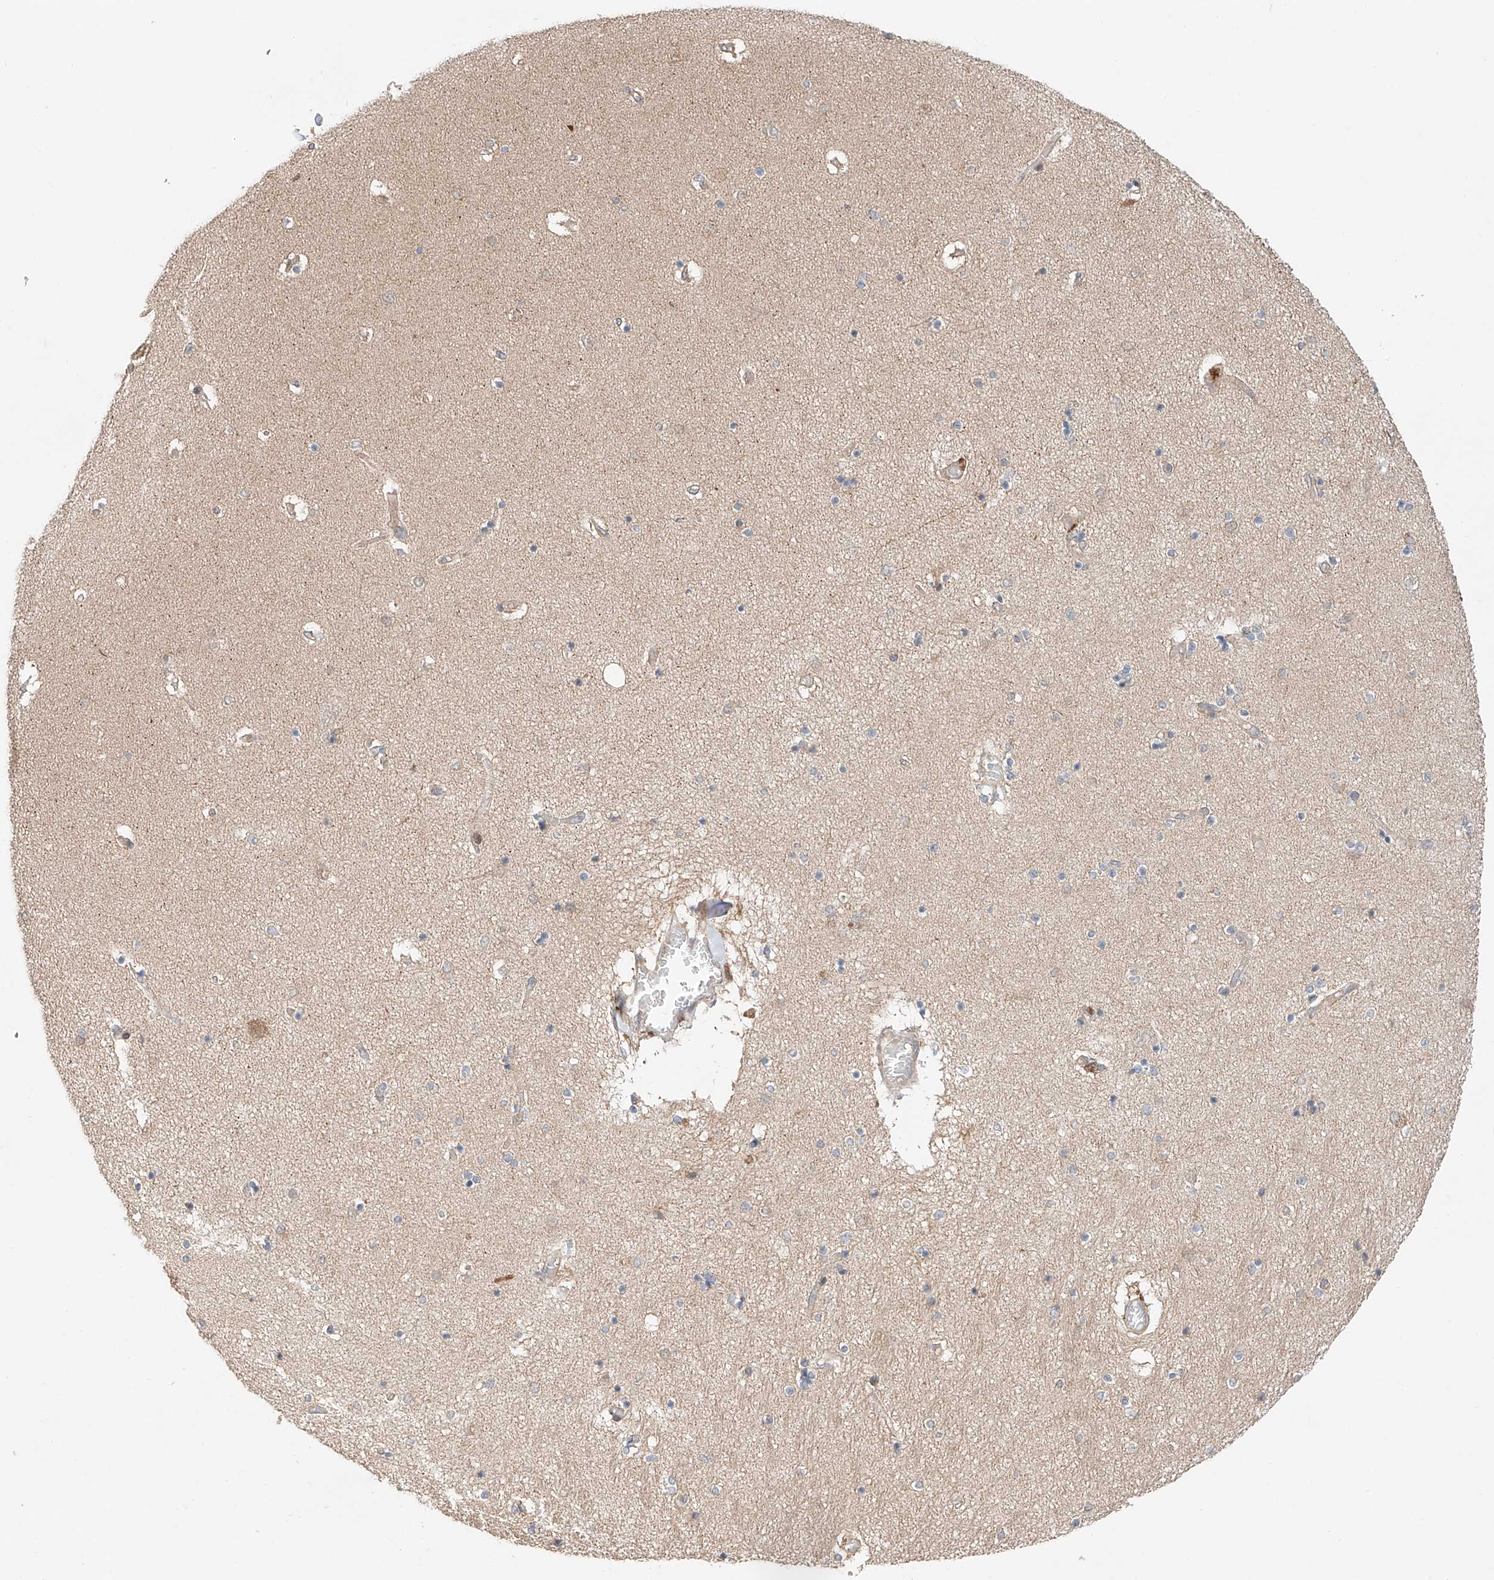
{"staining": {"intensity": "weak", "quantity": "<25%", "location": "cytoplasmic/membranous"}, "tissue": "hippocampus", "cell_type": "Glial cells", "image_type": "normal", "snomed": [{"axis": "morphology", "description": "Normal tissue, NOS"}, {"axis": "topography", "description": "Hippocampus"}], "caption": "This is an IHC image of normal hippocampus. There is no expression in glial cells.", "gene": "IGSF22", "patient": {"sex": "female", "age": 52}}